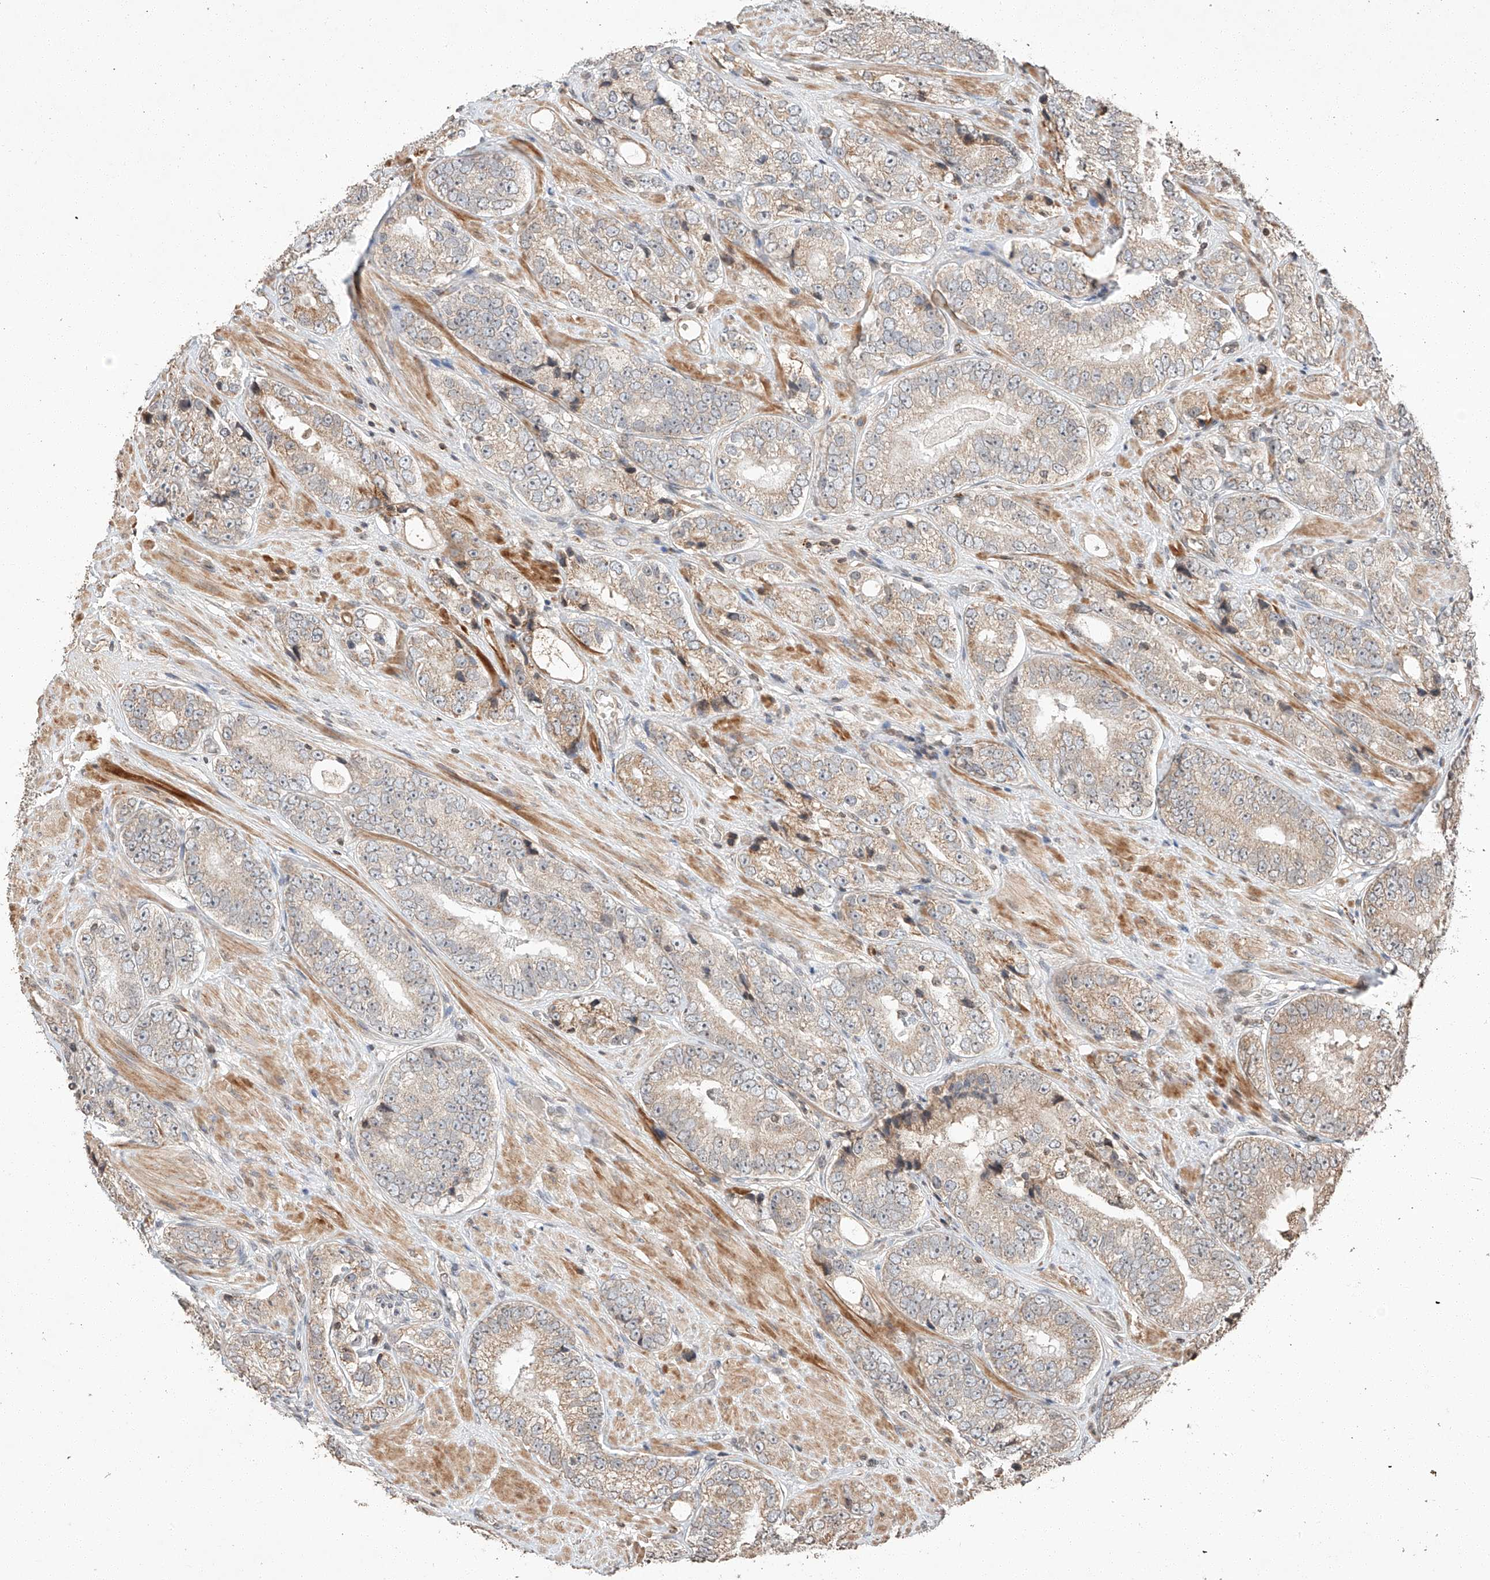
{"staining": {"intensity": "weak", "quantity": ">75%", "location": "cytoplasmic/membranous"}, "tissue": "prostate cancer", "cell_type": "Tumor cells", "image_type": "cancer", "snomed": [{"axis": "morphology", "description": "Adenocarcinoma, High grade"}, {"axis": "topography", "description": "Prostate"}], "caption": "High-power microscopy captured an immunohistochemistry (IHC) image of adenocarcinoma (high-grade) (prostate), revealing weak cytoplasmic/membranous staining in about >75% of tumor cells.", "gene": "ARHGAP33", "patient": {"sex": "male", "age": 56}}